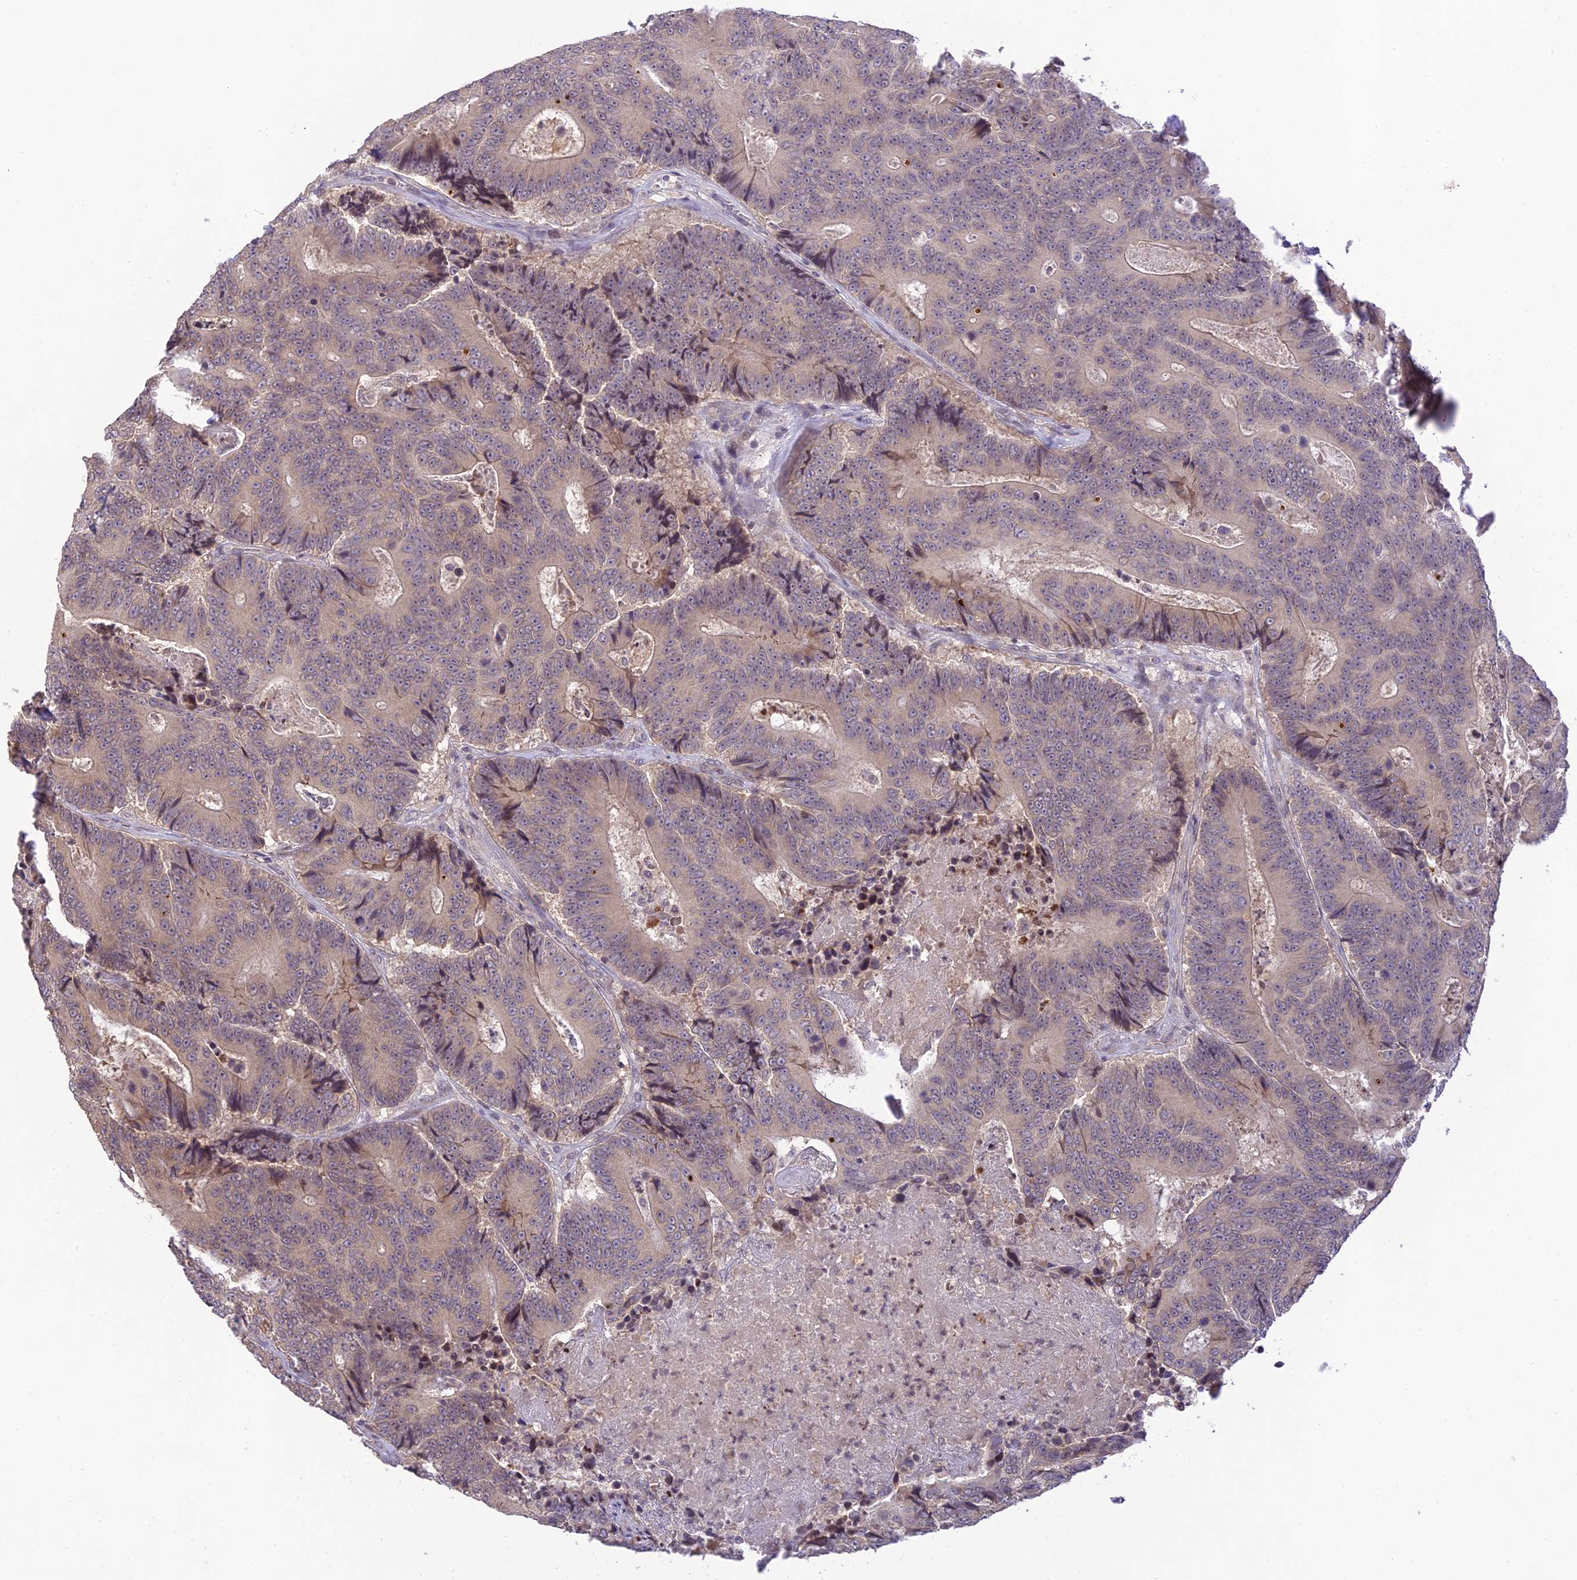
{"staining": {"intensity": "weak", "quantity": "25%-75%", "location": "cytoplasmic/membranous"}, "tissue": "colorectal cancer", "cell_type": "Tumor cells", "image_type": "cancer", "snomed": [{"axis": "morphology", "description": "Adenocarcinoma, NOS"}, {"axis": "topography", "description": "Colon"}], "caption": "Immunohistochemistry (IHC) photomicrograph of adenocarcinoma (colorectal) stained for a protein (brown), which shows low levels of weak cytoplasmic/membranous positivity in about 25%-75% of tumor cells.", "gene": "TEKT1", "patient": {"sex": "male", "age": 83}}